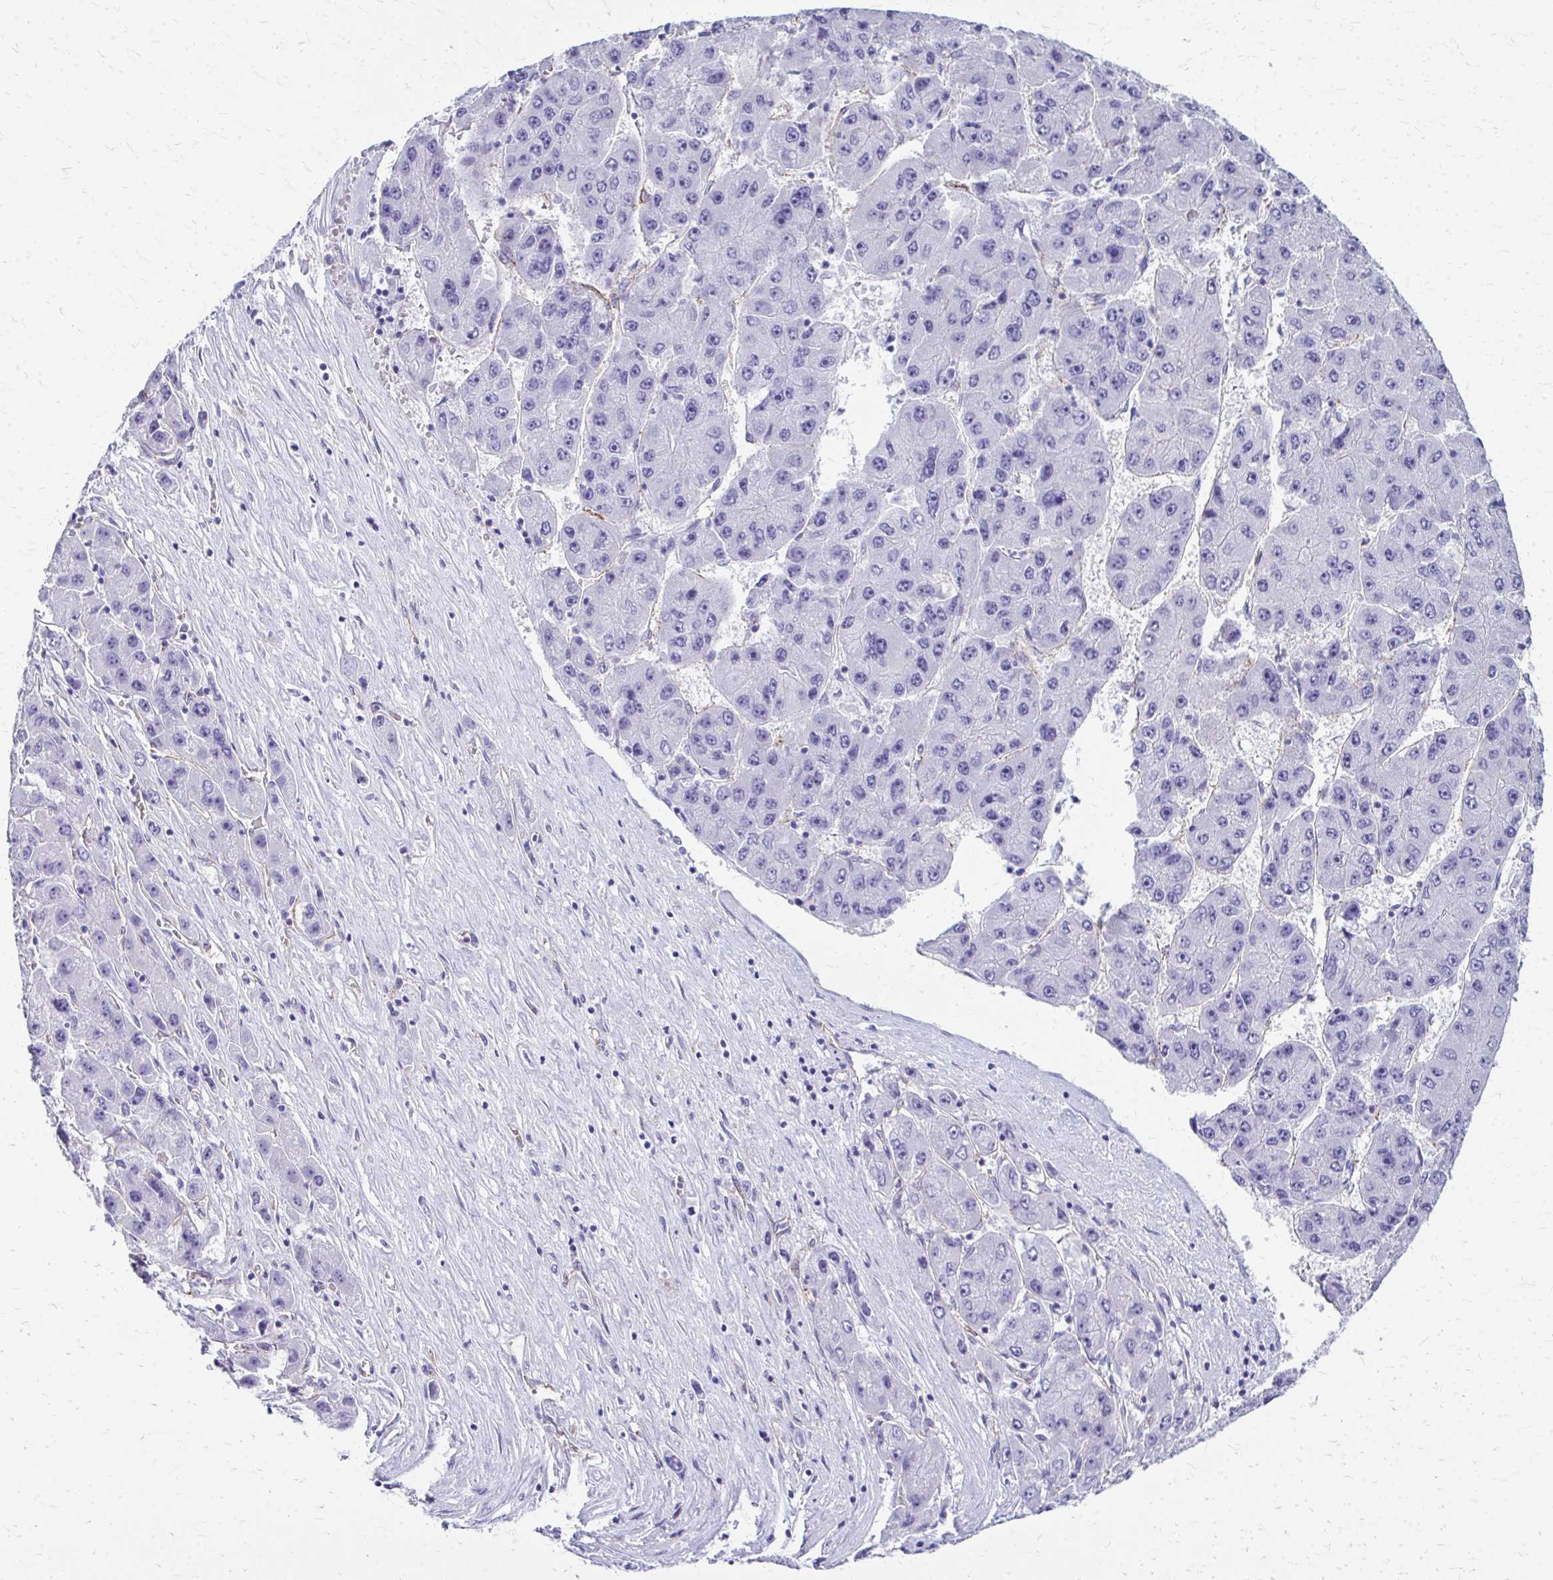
{"staining": {"intensity": "negative", "quantity": "none", "location": "none"}, "tissue": "liver cancer", "cell_type": "Tumor cells", "image_type": "cancer", "snomed": [{"axis": "morphology", "description": "Carcinoma, Hepatocellular, NOS"}, {"axis": "topography", "description": "Liver"}], "caption": "IHC histopathology image of neoplastic tissue: human liver cancer stained with DAB (3,3'-diaminobenzidine) demonstrates no significant protein staining in tumor cells.", "gene": "TPSG1", "patient": {"sex": "female", "age": 61}}